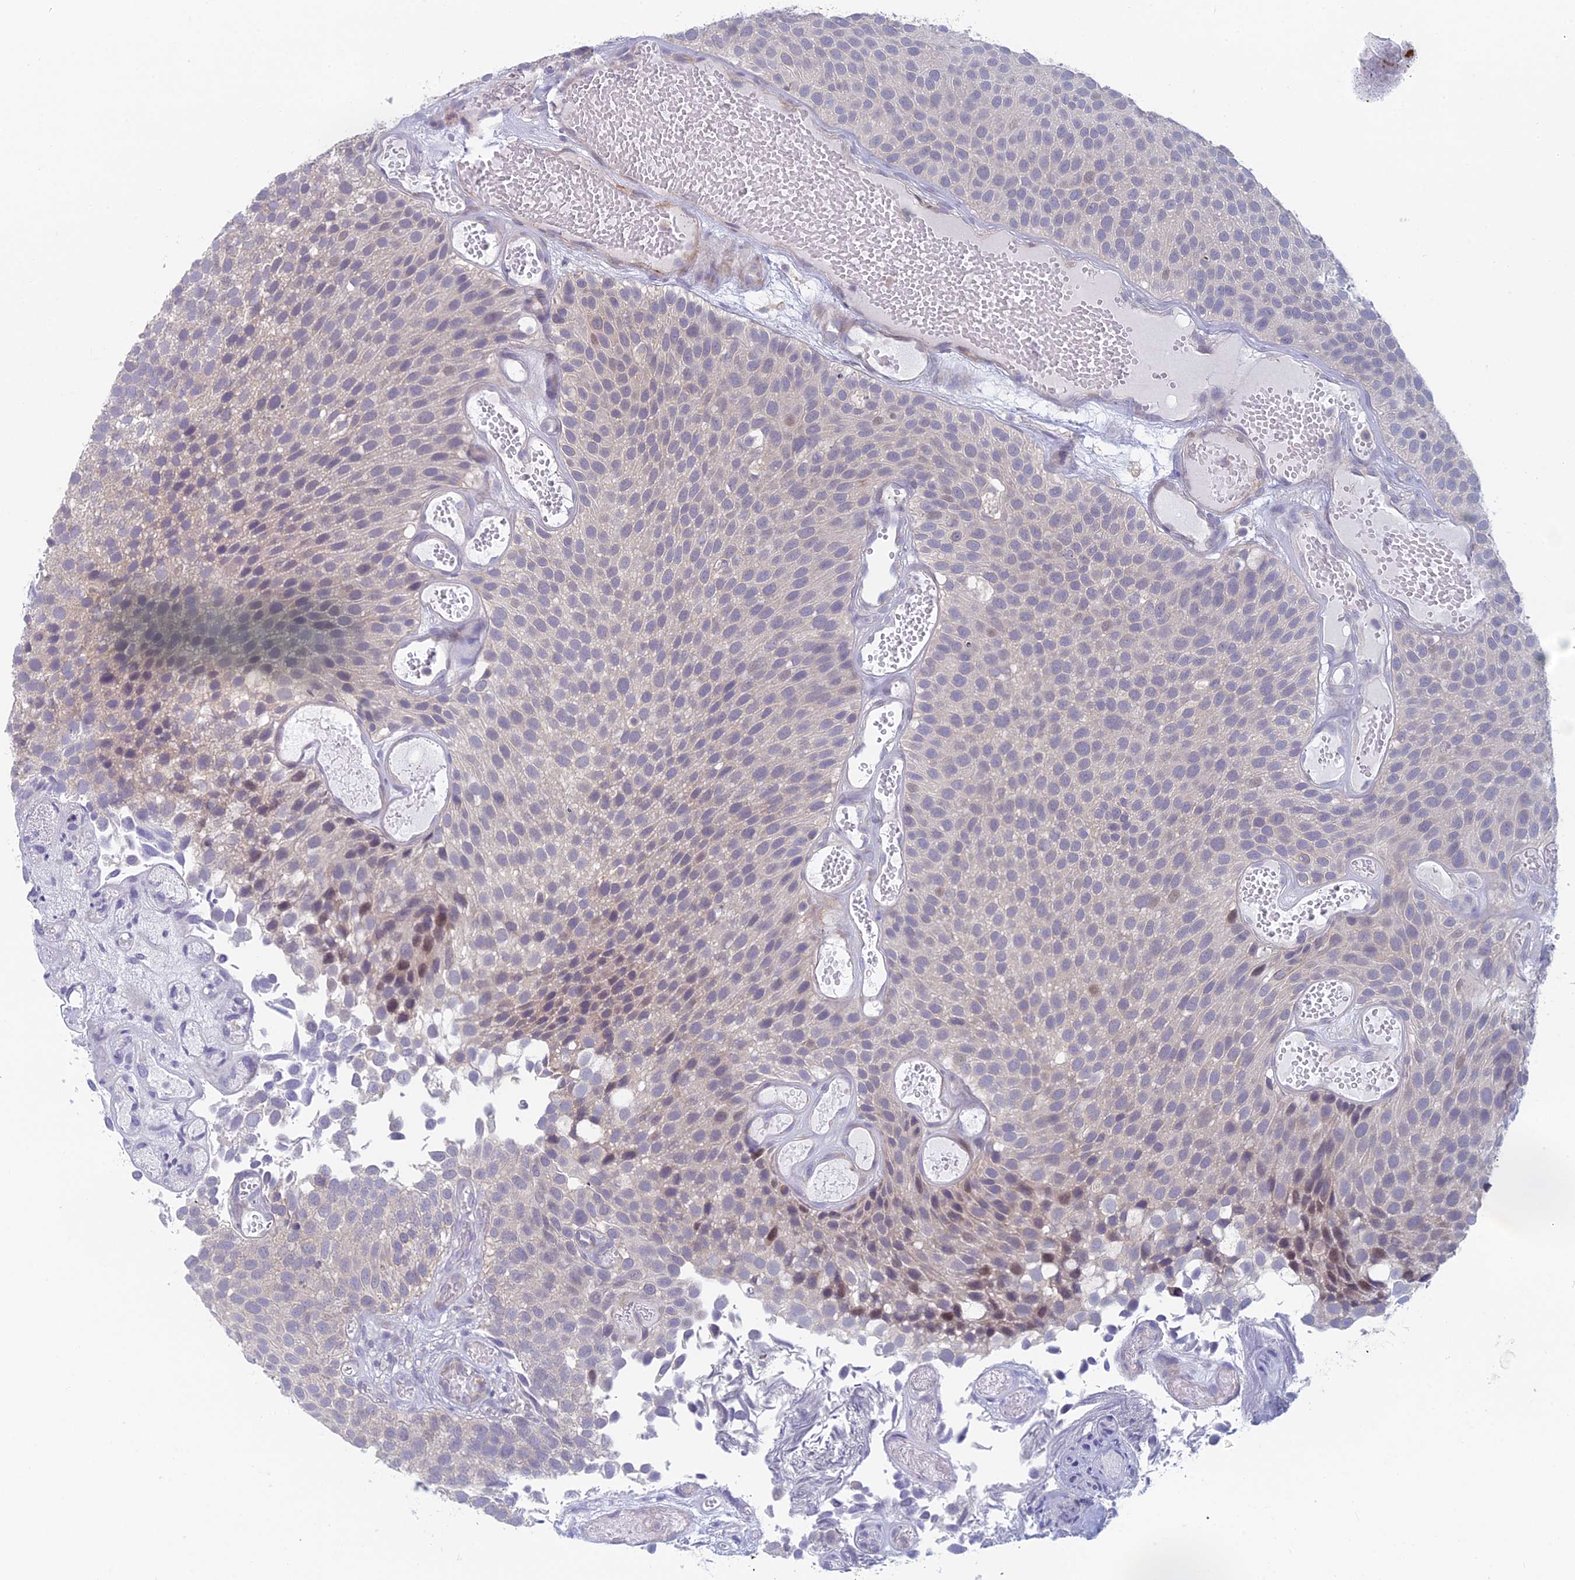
{"staining": {"intensity": "weak", "quantity": "<25%", "location": "nuclear"}, "tissue": "urothelial cancer", "cell_type": "Tumor cells", "image_type": "cancer", "snomed": [{"axis": "morphology", "description": "Urothelial carcinoma, Low grade"}, {"axis": "topography", "description": "Urinary bladder"}], "caption": "The immunohistochemistry micrograph has no significant staining in tumor cells of low-grade urothelial carcinoma tissue.", "gene": "PPP1R26", "patient": {"sex": "male", "age": 89}}